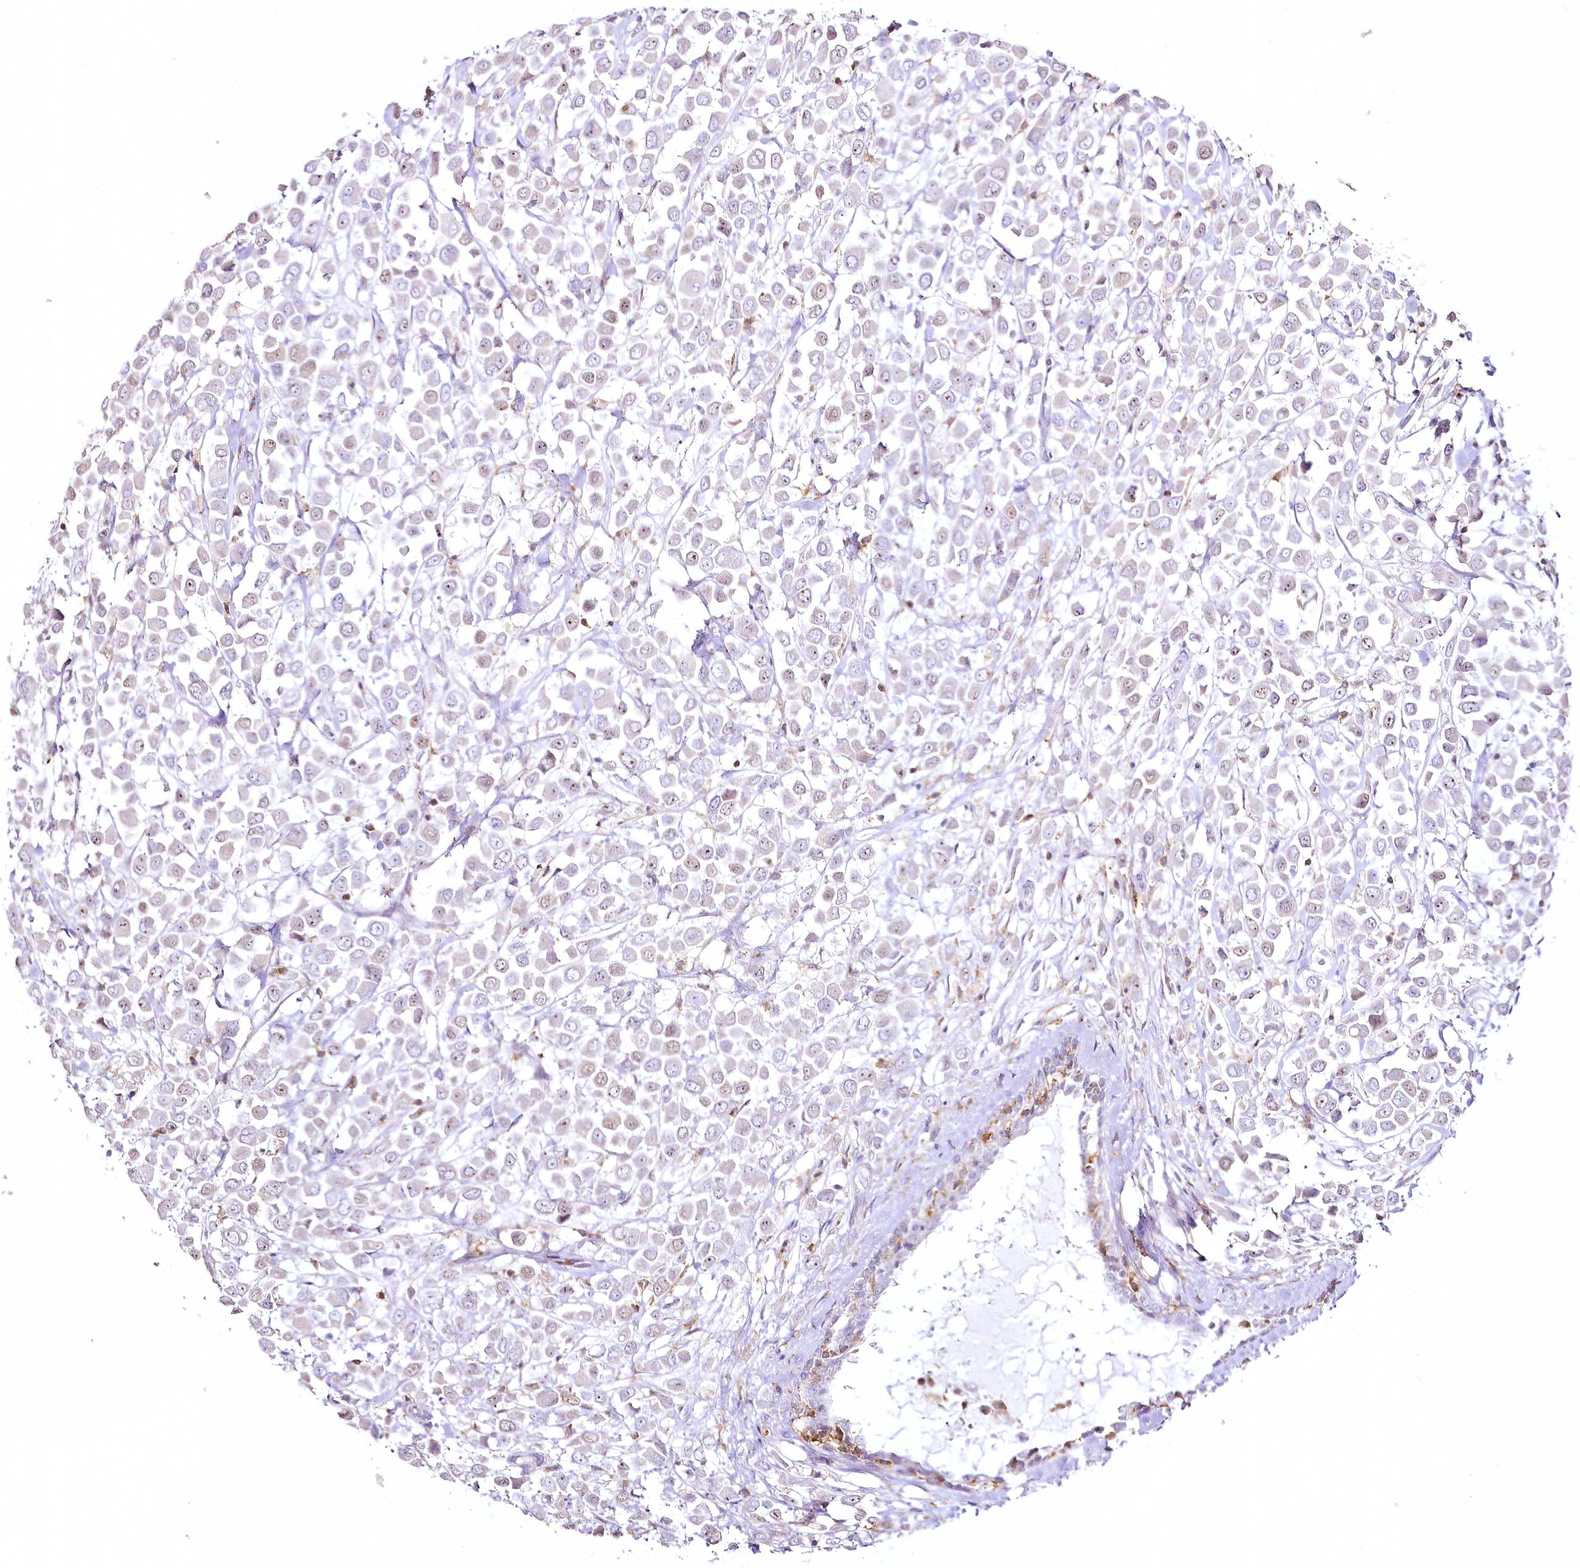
{"staining": {"intensity": "weak", "quantity": "<25%", "location": "nuclear"}, "tissue": "breast cancer", "cell_type": "Tumor cells", "image_type": "cancer", "snomed": [{"axis": "morphology", "description": "Duct carcinoma"}, {"axis": "topography", "description": "Breast"}], "caption": "An IHC image of breast cancer (intraductal carcinoma) is shown. There is no staining in tumor cells of breast cancer (intraductal carcinoma). The staining is performed using DAB brown chromogen with nuclei counter-stained in using hematoxylin.", "gene": "DOCK2", "patient": {"sex": "female", "age": 61}}